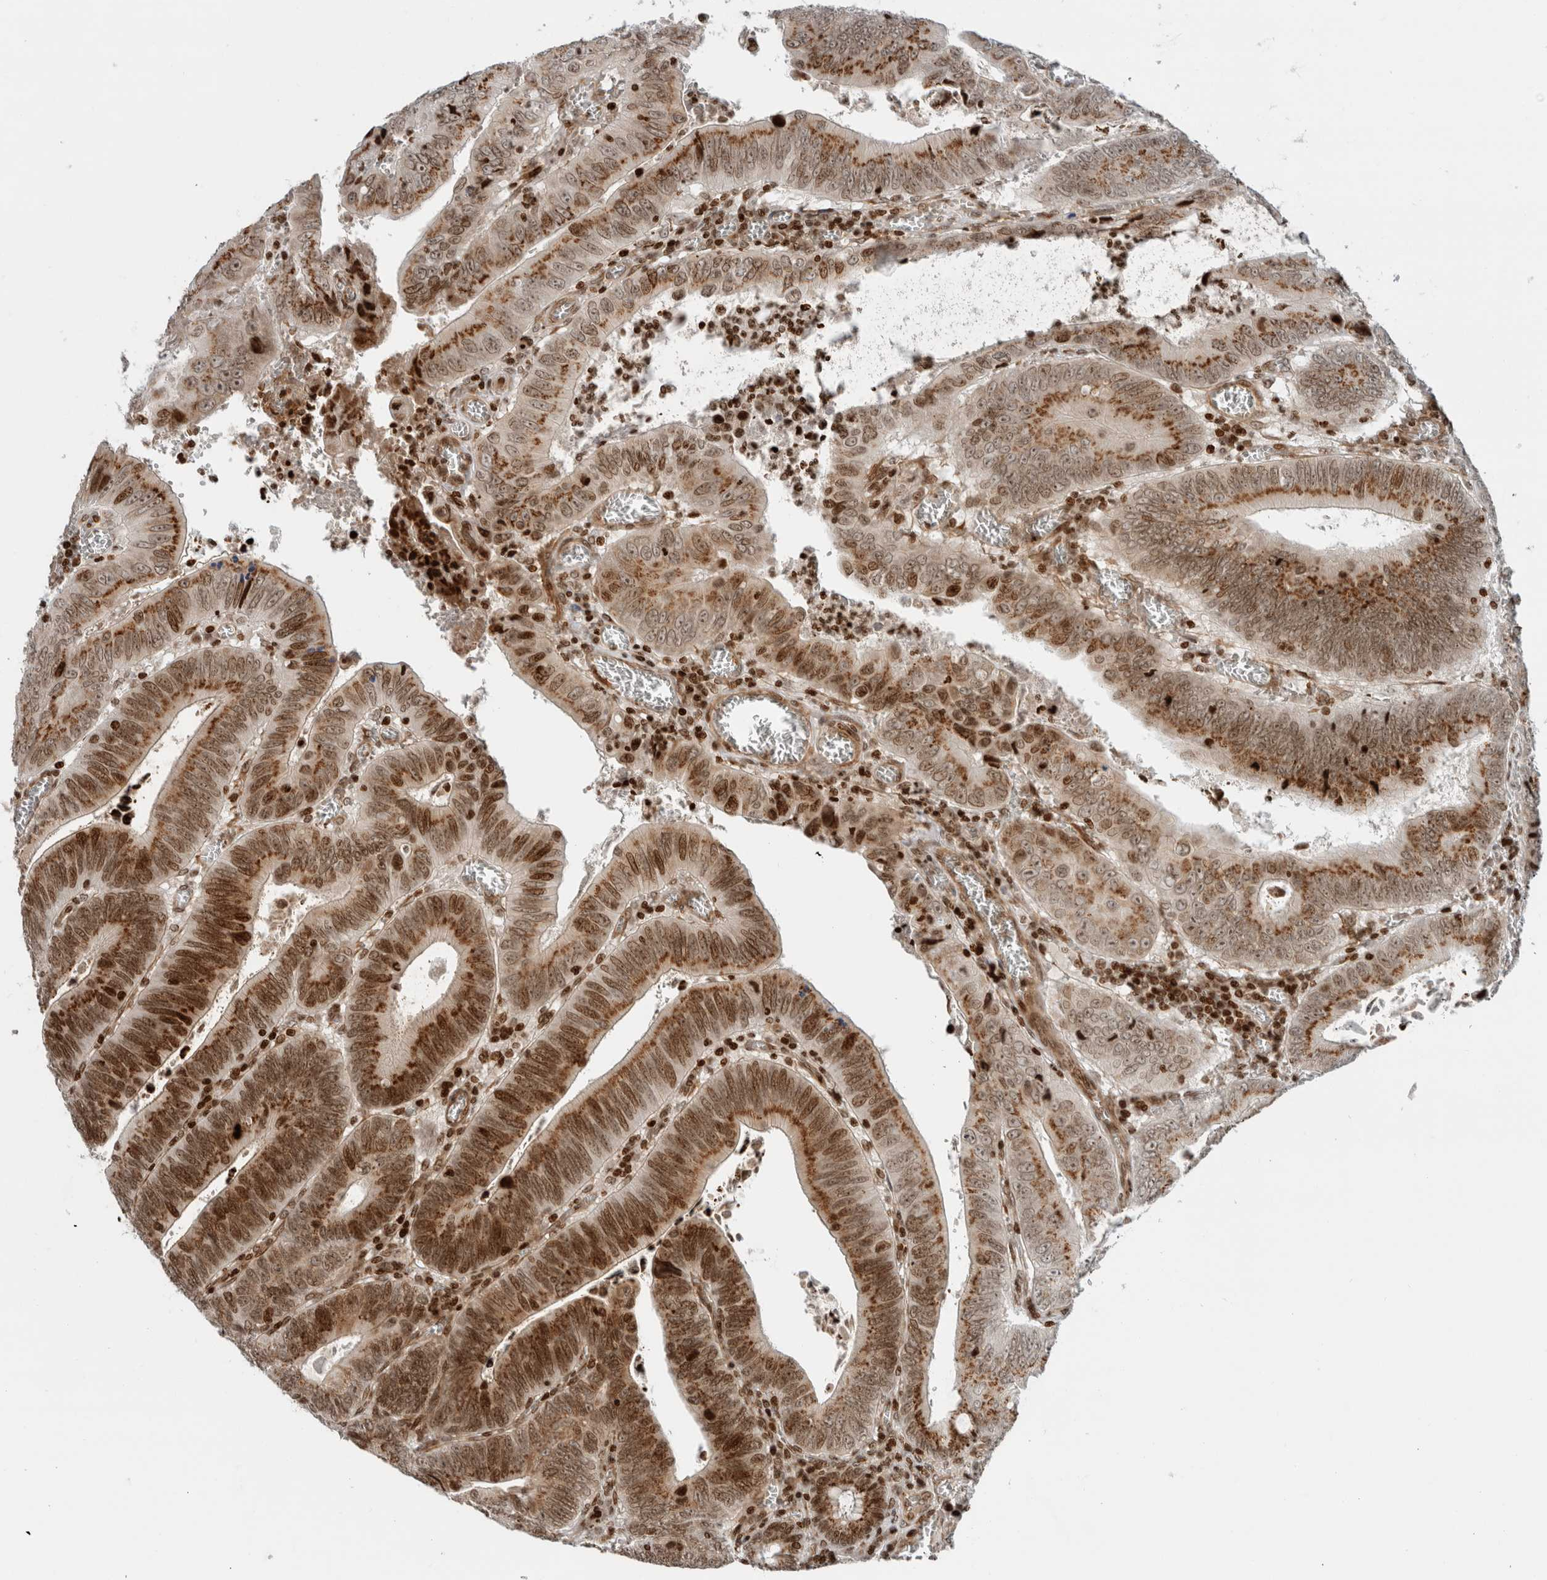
{"staining": {"intensity": "strong", "quantity": ">75%", "location": "cytoplasmic/membranous,nuclear"}, "tissue": "colorectal cancer", "cell_type": "Tumor cells", "image_type": "cancer", "snomed": [{"axis": "morphology", "description": "Inflammation, NOS"}, {"axis": "morphology", "description": "Adenocarcinoma, NOS"}, {"axis": "topography", "description": "Colon"}], "caption": "Human adenocarcinoma (colorectal) stained for a protein (brown) reveals strong cytoplasmic/membranous and nuclear positive expression in about >75% of tumor cells.", "gene": "GINS4", "patient": {"sex": "male", "age": 72}}